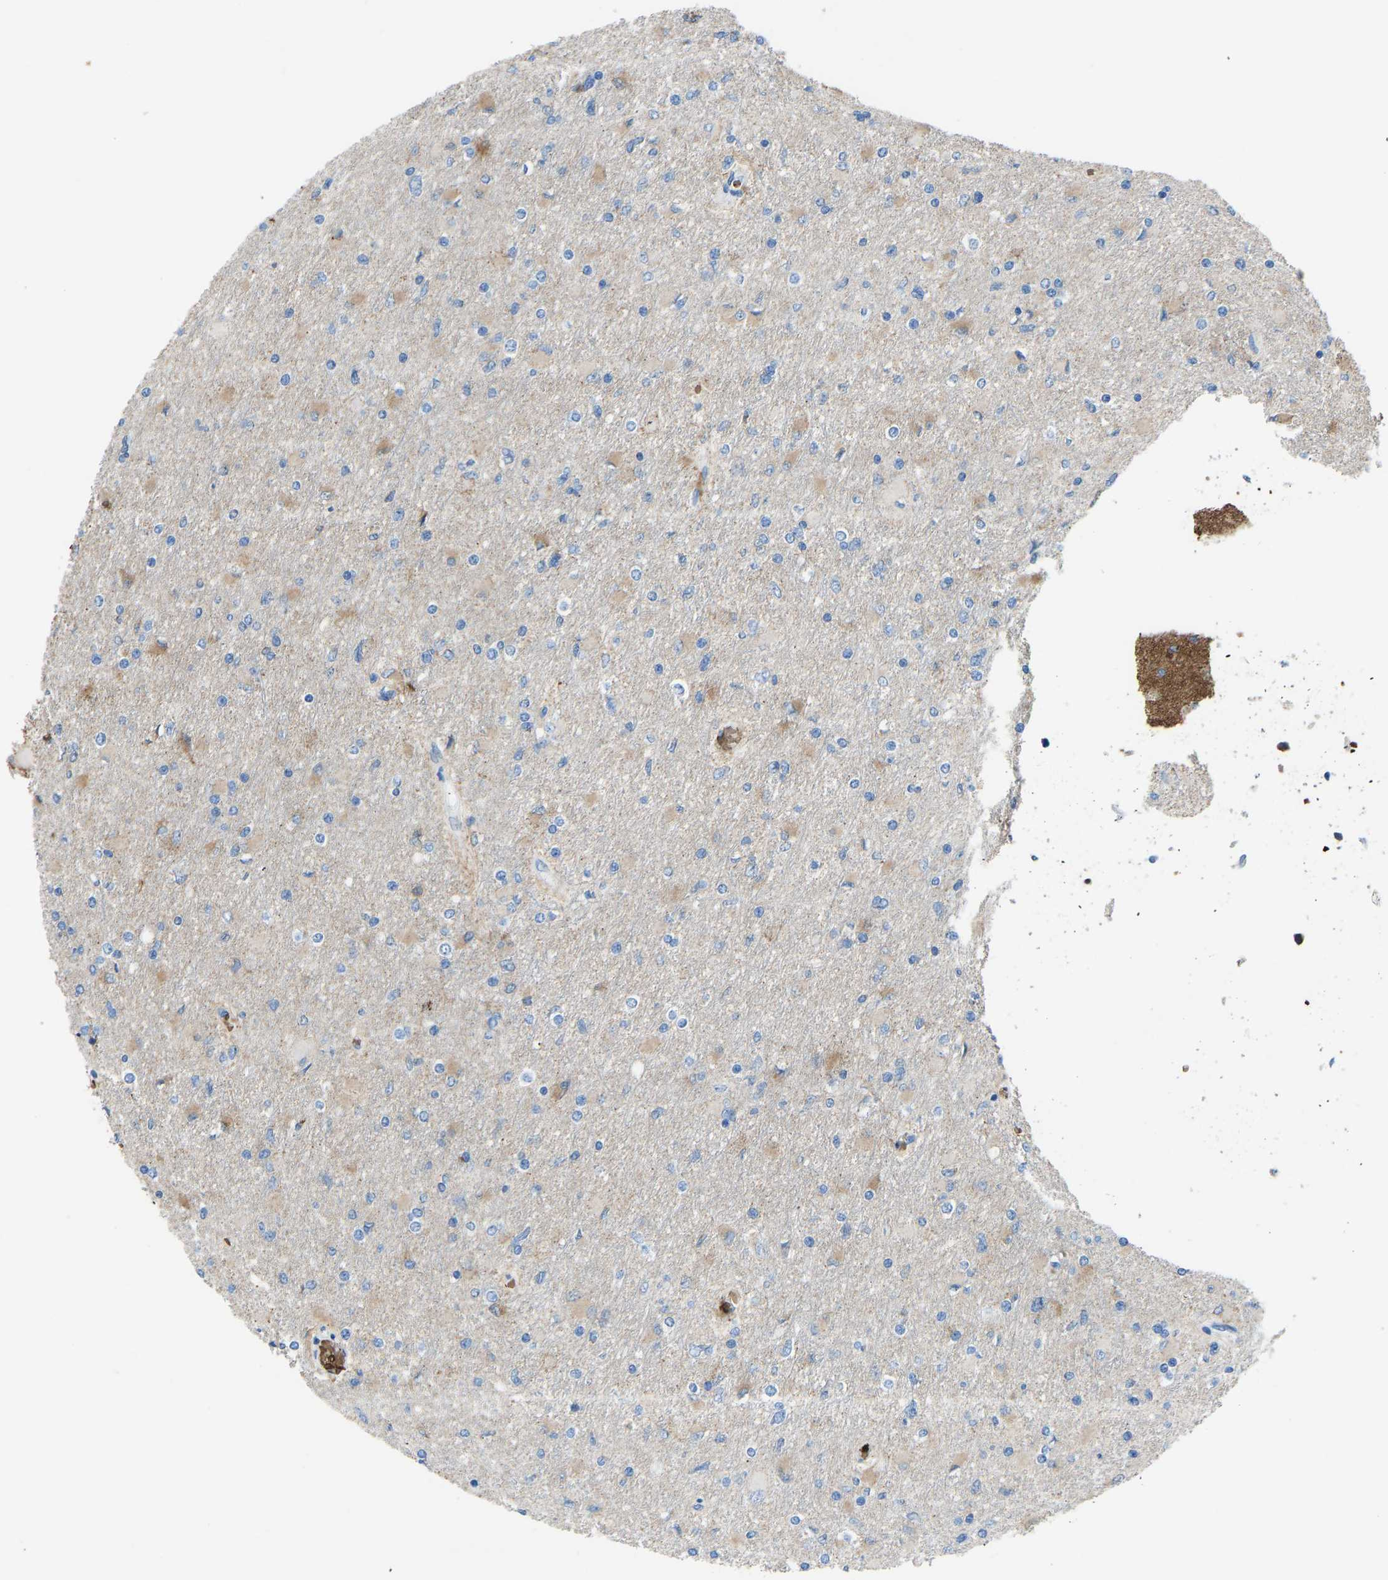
{"staining": {"intensity": "moderate", "quantity": "<25%", "location": "cytoplasmic/membranous"}, "tissue": "glioma", "cell_type": "Tumor cells", "image_type": "cancer", "snomed": [{"axis": "morphology", "description": "Glioma, malignant, High grade"}, {"axis": "topography", "description": "Cerebral cortex"}], "caption": "The image shows staining of malignant glioma (high-grade), revealing moderate cytoplasmic/membranous protein positivity (brown color) within tumor cells.", "gene": "PIGS", "patient": {"sex": "female", "age": 36}}